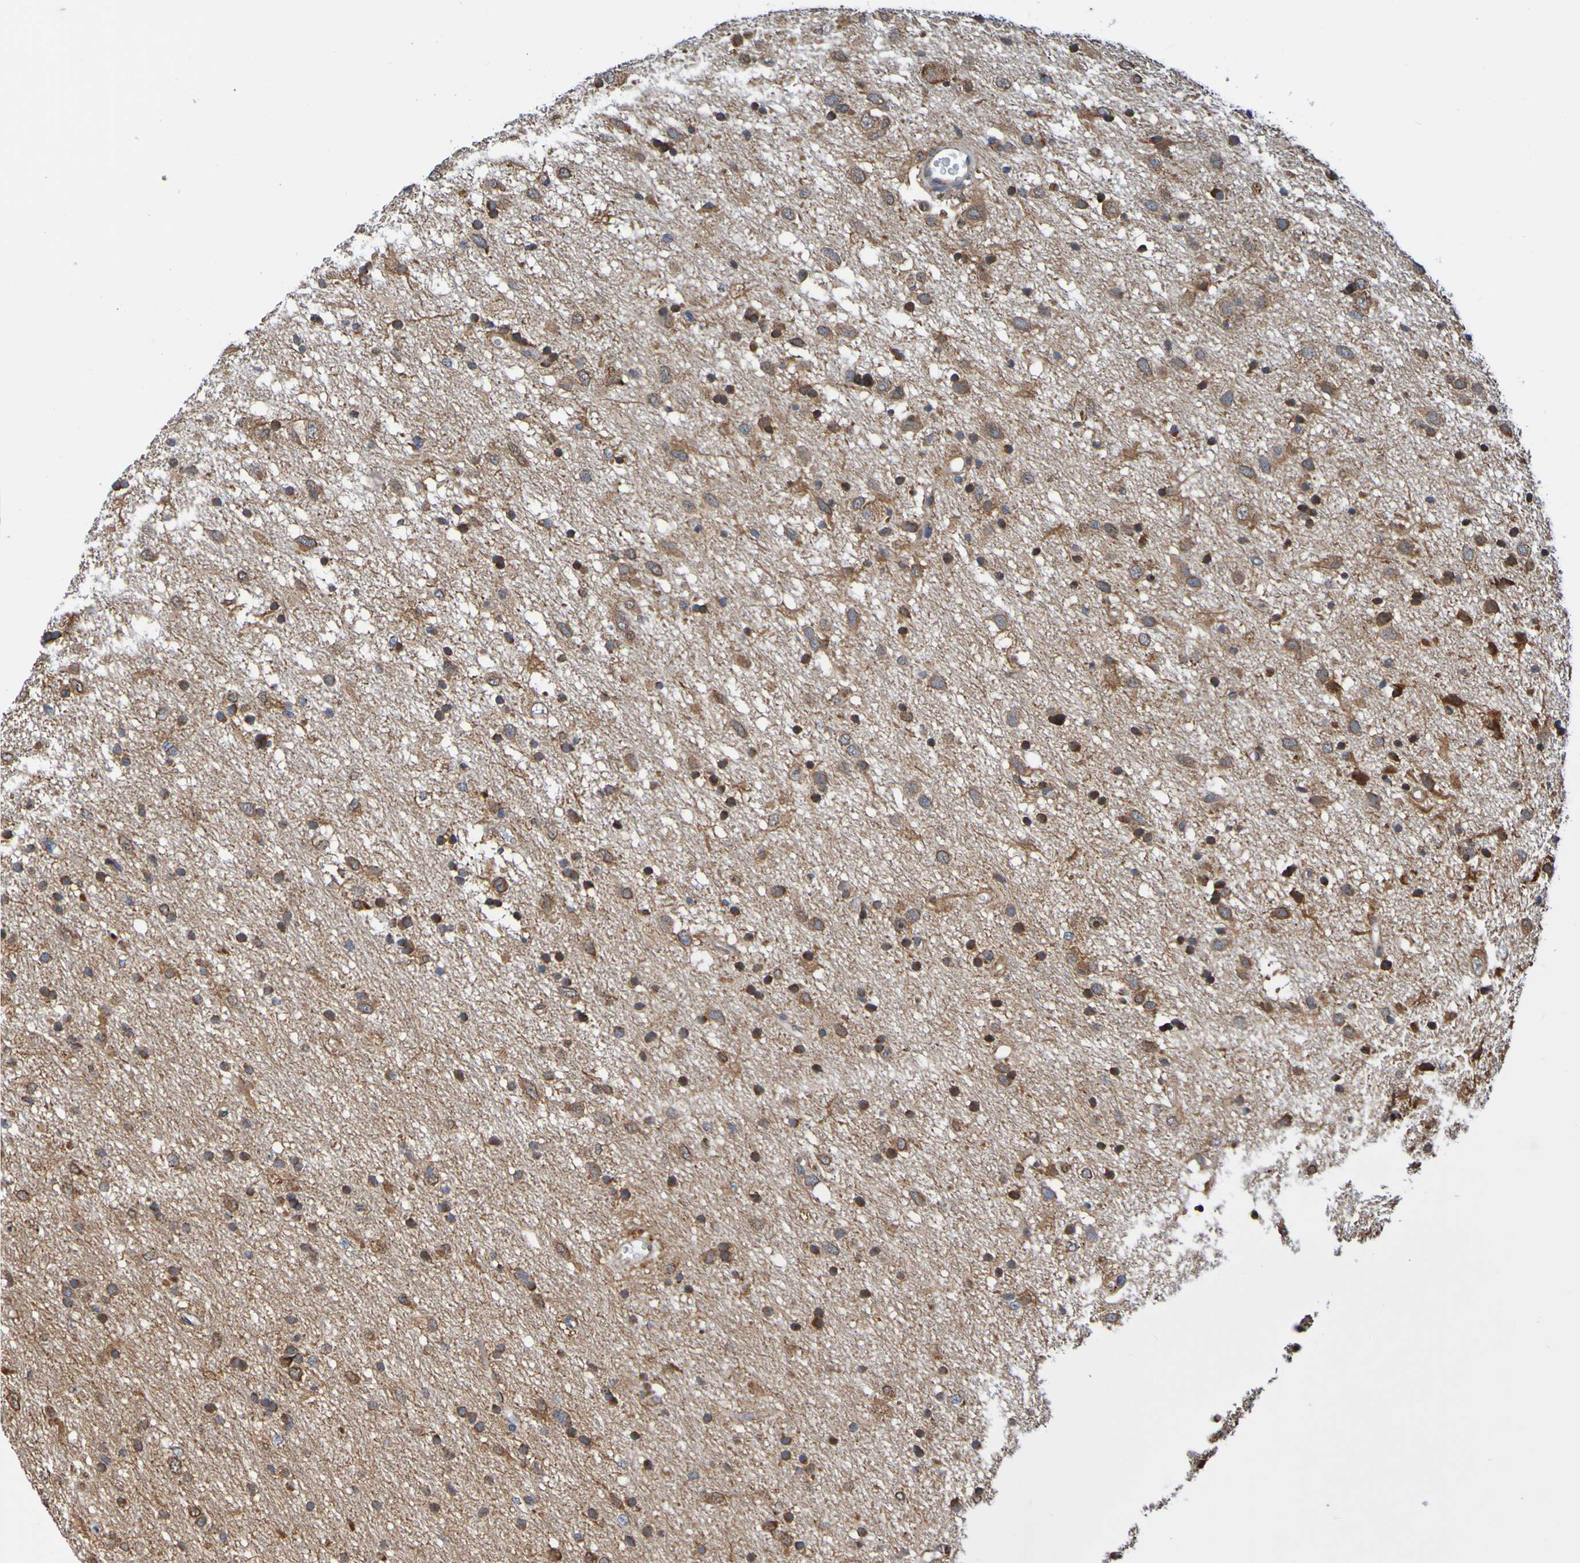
{"staining": {"intensity": "moderate", "quantity": "25%-75%", "location": "cytoplasmic/membranous"}, "tissue": "glioma", "cell_type": "Tumor cells", "image_type": "cancer", "snomed": [{"axis": "morphology", "description": "Glioma, malignant, Low grade"}, {"axis": "topography", "description": "Brain"}], "caption": "Protein staining exhibits moderate cytoplasmic/membranous expression in approximately 25%-75% of tumor cells in glioma.", "gene": "AXIN1", "patient": {"sex": "male", "age": 77}}